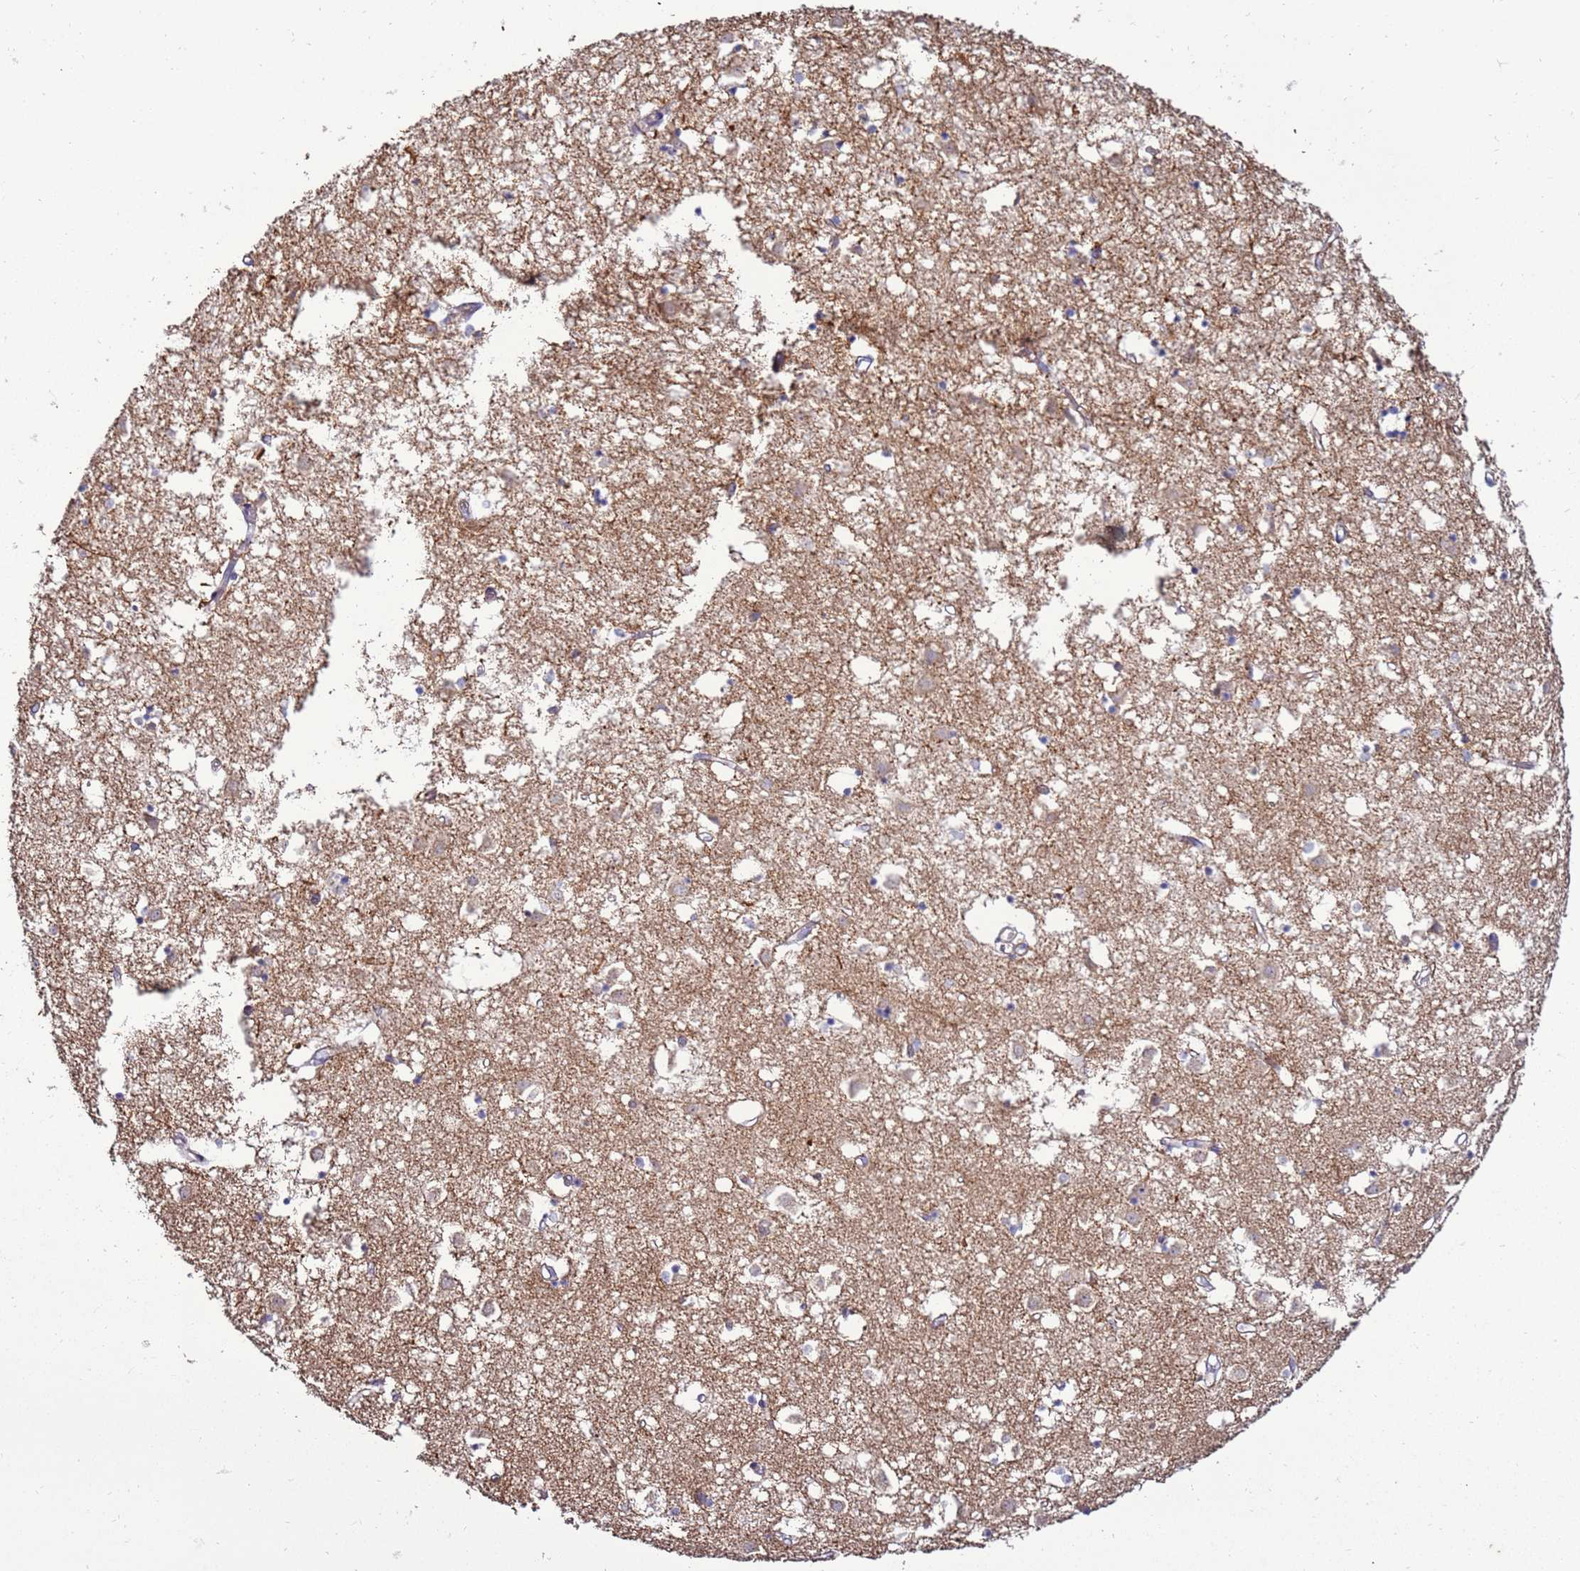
{"staining": {"intensity": "negative", "quantity": "none", "location": "none"}, "tissue": "caudate", "cell_type": "Glial cells", "image_type": "normal", "snomed": [{"axis": "morphology", "description": "Normal tissue, NOS"}, {"axis": "topography", "description": "Lateral ventricle wall"}], "caption": "A photomicrograph of caudate stained for a protein exhibits no brown staining in glial cells.", "gene": "TRAPPC4", "patient": {"sex": "male", "age": 70}}